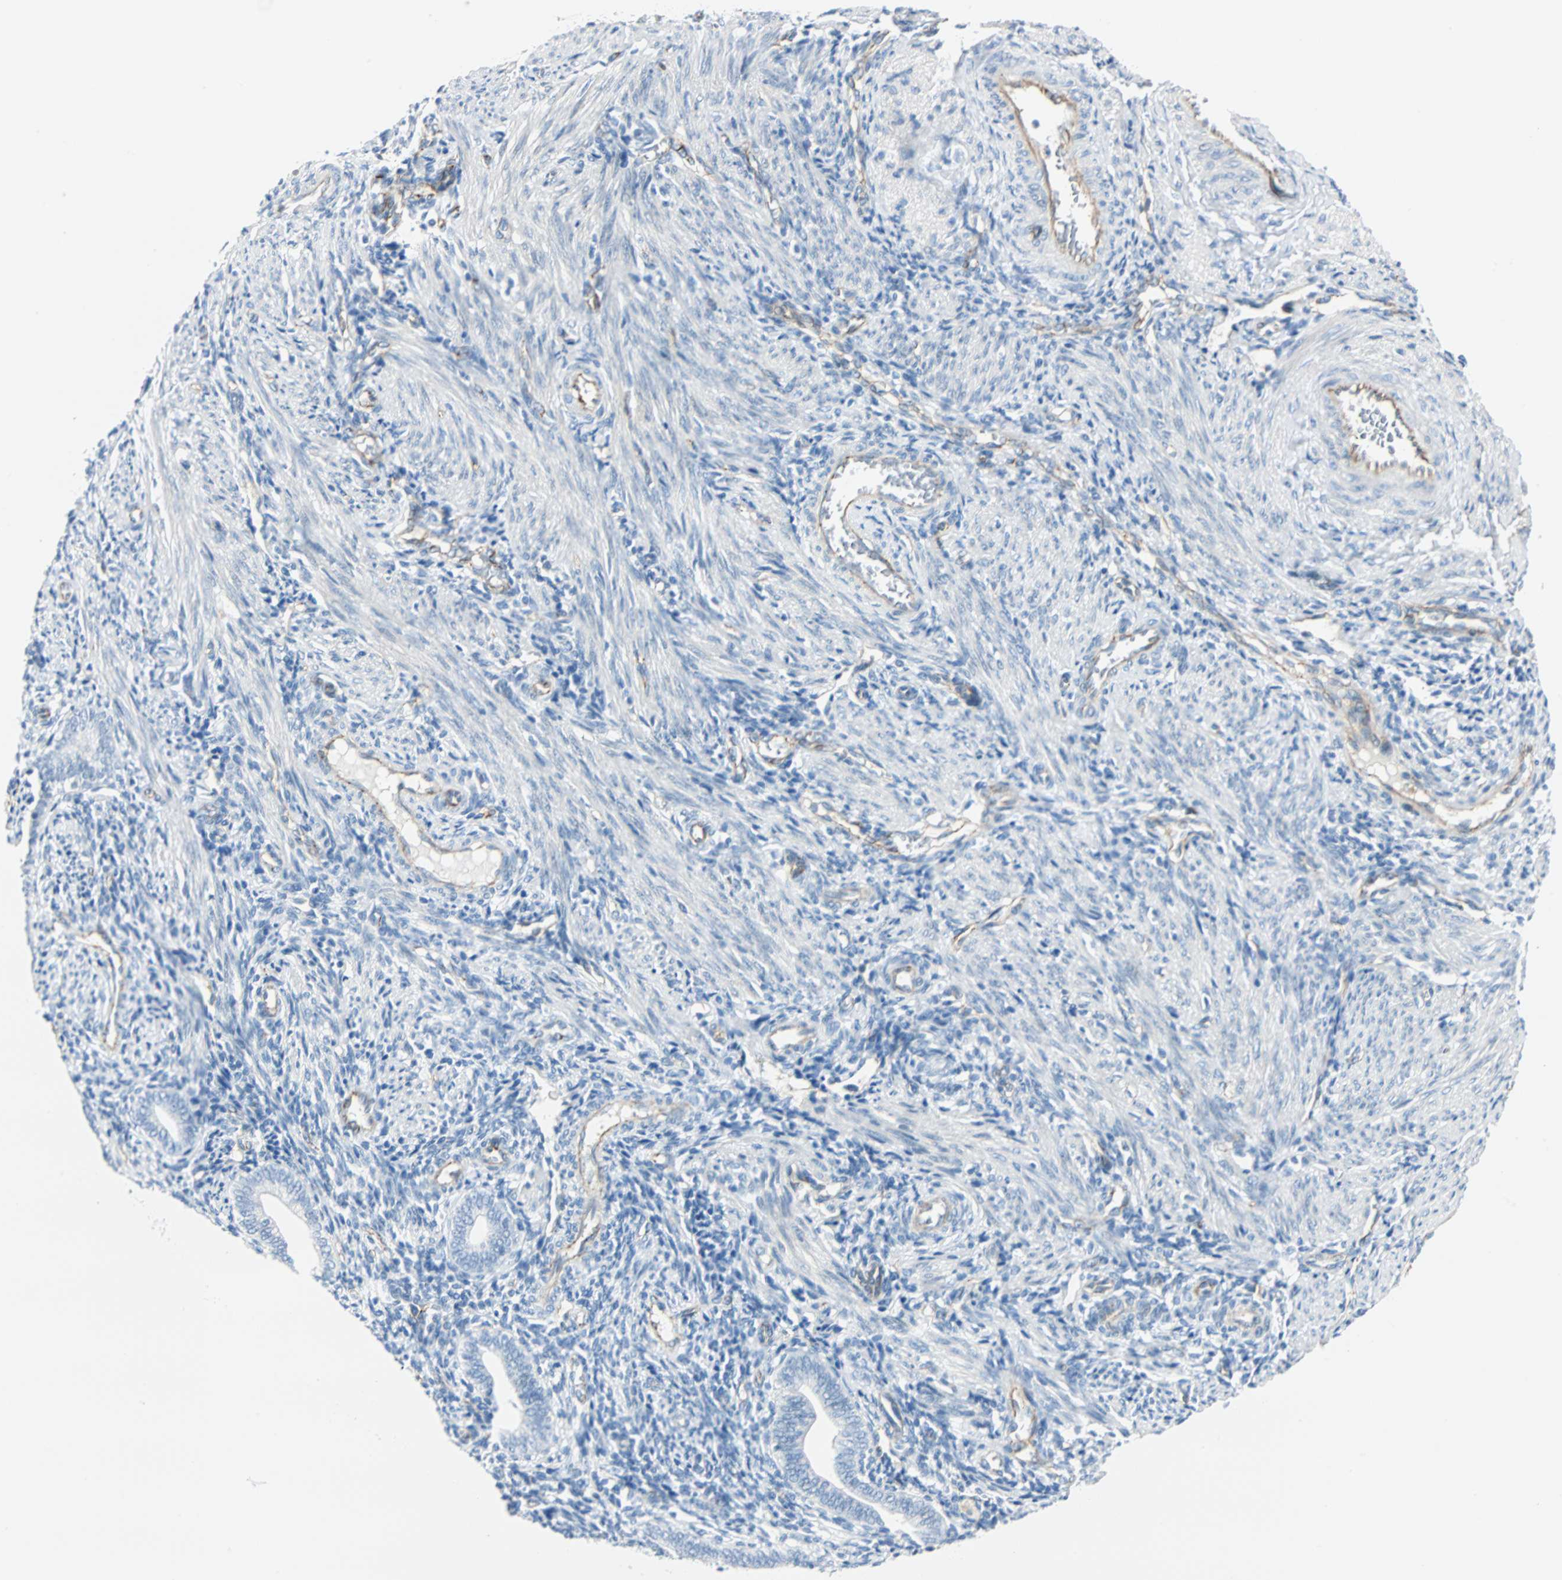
{"staining": {"intensity": "weak", "quantity": "<25%", "location": "cytoplasmic/membranous"}, "tissue": "endometrium", "cell_type": "Cells in endometrial stroma", "image_type": "normal", "snomed": [{"axis": "morphology", "description": "Normal tissue, NOS"}, {"axis": "topography", "description": "Uterus"}, {"axis": "topography", "description": "Endometrium"}], "caption": "Immunohistochemistry (IHC) micrograph of unremarkable human endometrium stained for a protein (brown), which shows no expression in cells in endometrial stroma.", "gene": "VPS9D1", "patient": {"sex": "female", "age": 33}}